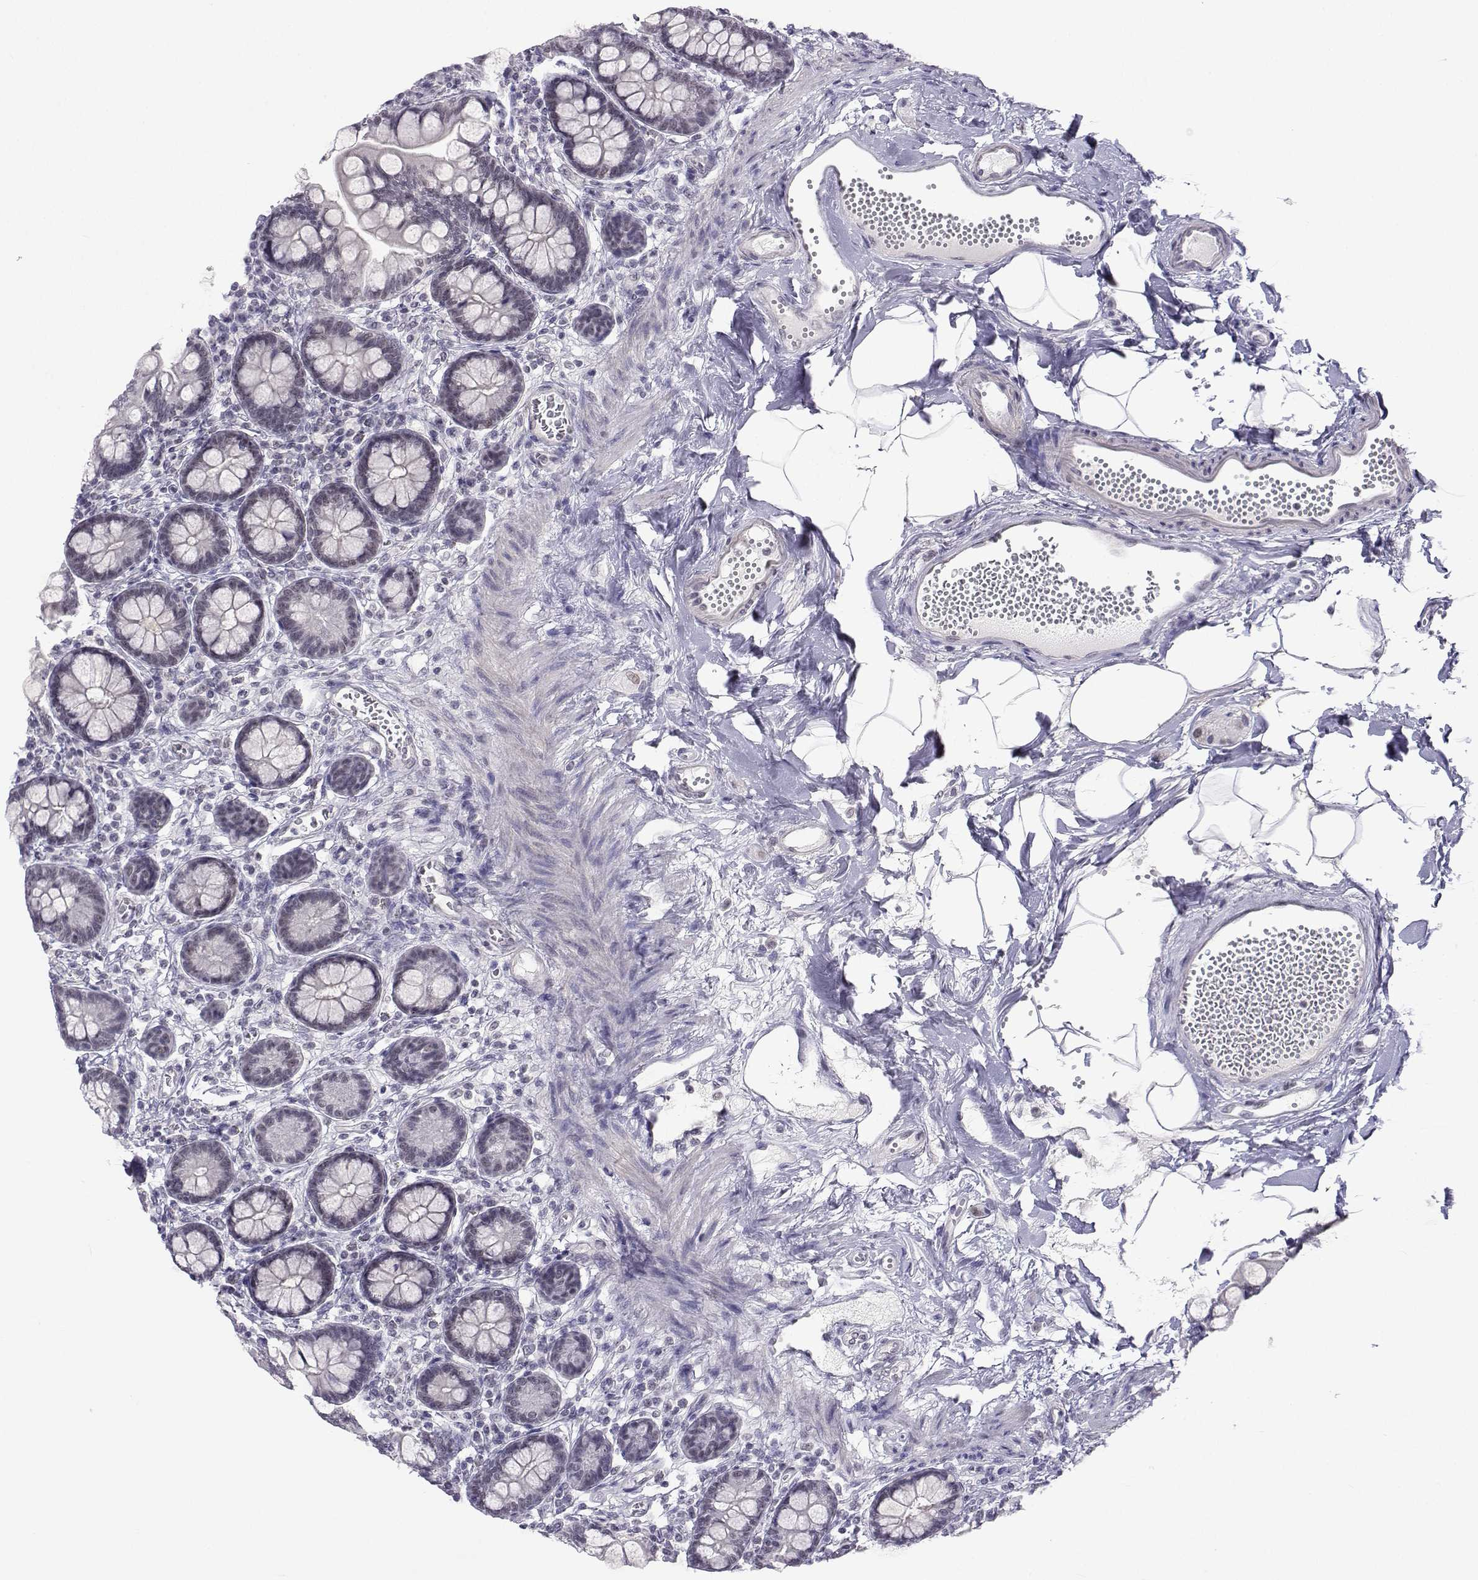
{"staining": {"intensity": "negative", "quantity": "none", "location": "none"}, "tissue": "small intestine", "cell_type": "Glandular cells", "image_type": "normal", "snomed": [{"axis": "morphology", "description": "Normal tissue, NOS"}, {"axis": "topography", "description": "Small intestine"}], "caption": "The histopathology image shows no staining of glandular cells in benign small intestine.", "gene": "MED26", "patient": {"sex": "female", "age": 56}}